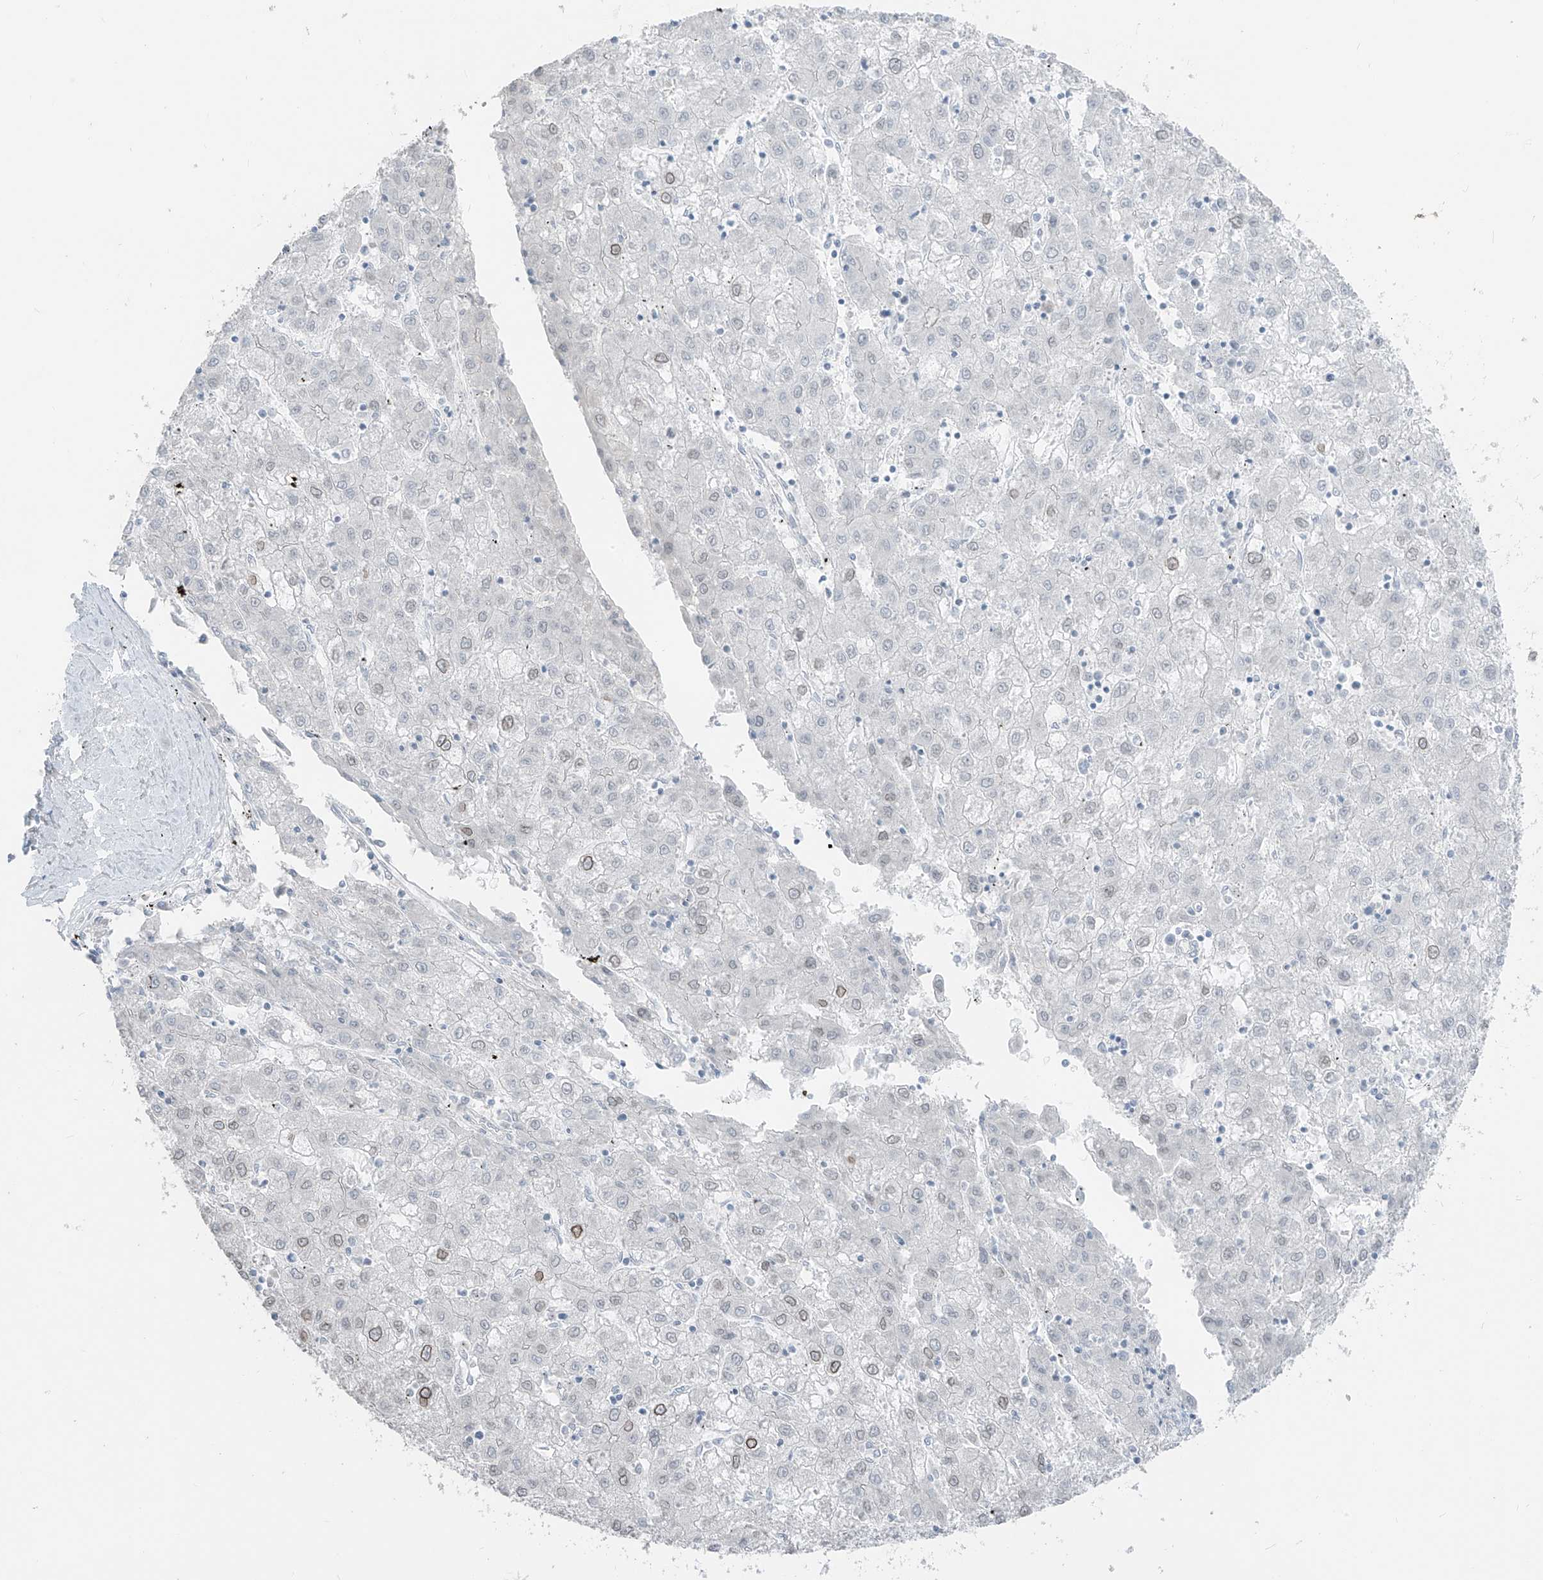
{"staining": {"intensity": "moderate", "quantity": "<25%", "location": "cytoplasmic/membranous,nuclear"}, "tissue": "liver cancer", "cell_type": "Tumor cells", "image_type": "cancer", "snomed": [{"axis": "morphology", "description": "Carcinoma, Hepatocellular, NOS"}, {"axis": "topography", "description": "Liver"}], "caption": "The image reveals immunohistochemical staining of liver cancer. There is moderate cytoplasmic/membranous and nuclear staining is present in about <25% of tumor cells.", "gene": "PRDM6", "patient": {"sex": "male", "age": 72}}